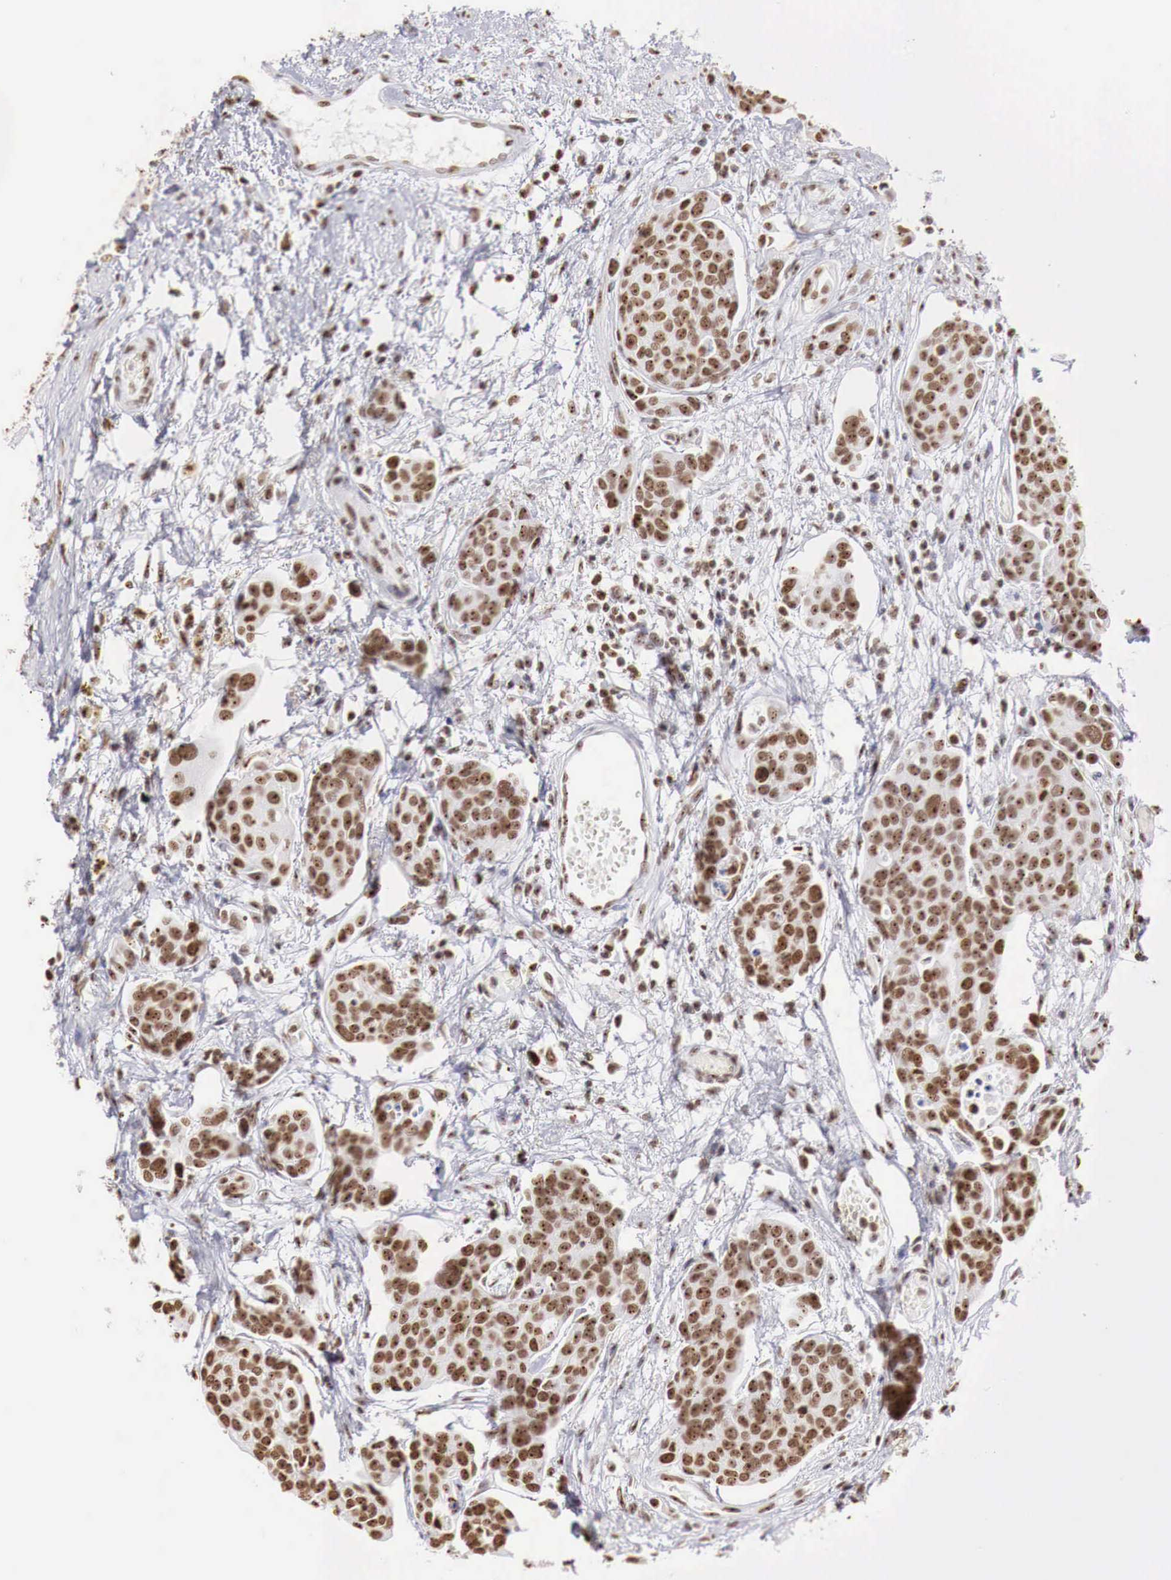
{"staining": {"intensity": "strong", "quantity": ">75%", "location": "nuclear"}, "tissue": "urothelial cancer", "cell_type": "Tumor cells", "image_type": "cancer", "snomed": [{"axis": "morphology", "description": "Urothelial carcinoma, High grade"}, {"axis": "topography", "description": "Urinary bladder"}], "caption": "Protein positivity by immunohistochemistry (IHC) shows strong nuclear positivity in about >75% of tumor cells in urothelial carcinoma (high-grade).", "gene": "DKC1", "patient": {"sex": "male", "age": 78}}